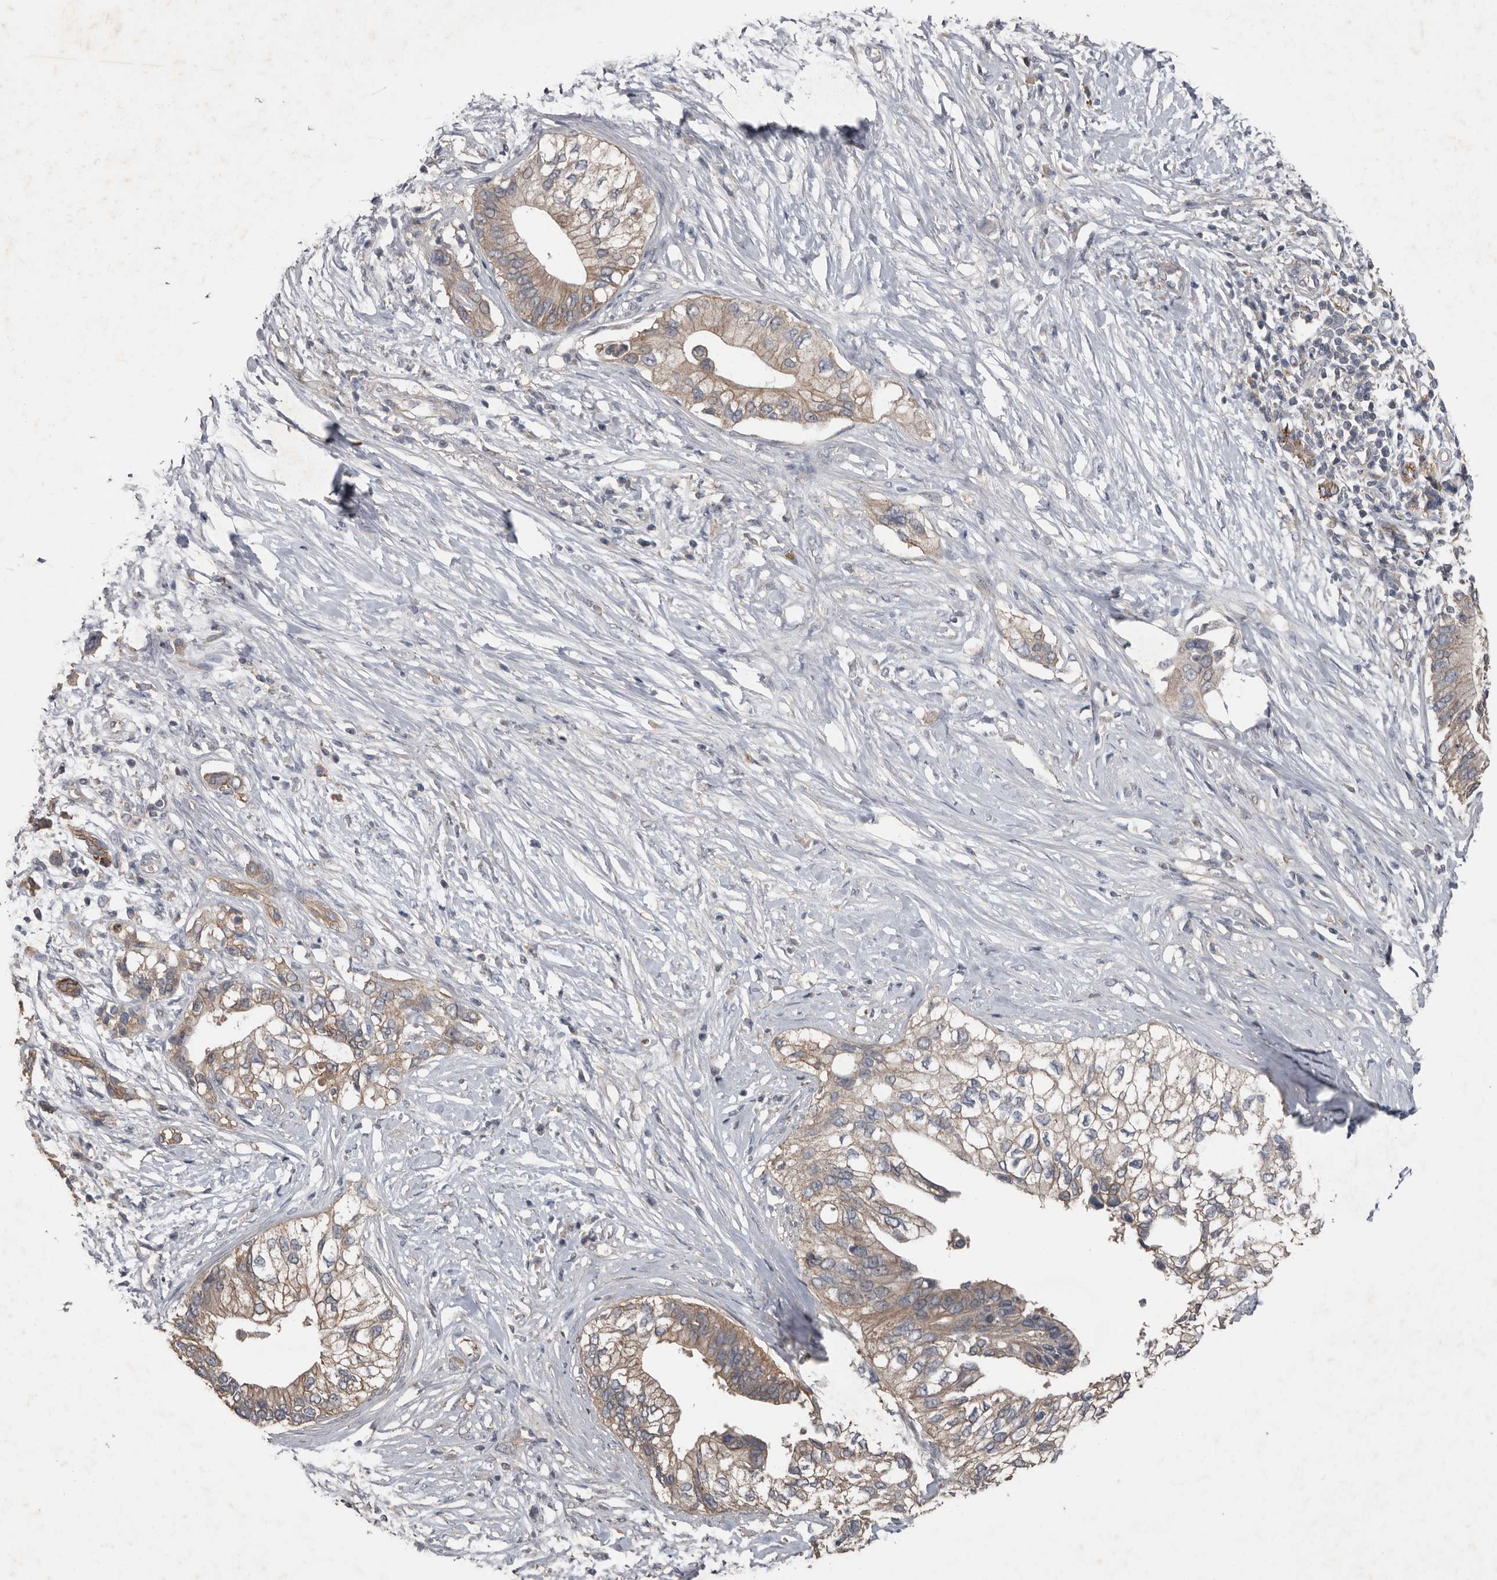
{"staining": {"intensity": "weak", "quantity": ">75%", "location": "cytoplasmic/membranous"}, "tissue": "pancreatic cancer", "cell_type": "Tumor cells", "image_type": "cancer", "snomed": [{"axis": "morphology", "description": "Normal tissue, NOS"}, {"axis": "morphology", "description": "Adenocarcinoma, NOS"}, {"axis": "topography", "description": "Pancreas"}, {"axis": "topography", "description": "Peripheral nerve tissue"}], "caption": "Protein positivity by IHC shows weak cytoplasmic/membranous staining in about >75% of tumor cells in pancreatic cancer.", "gene": "HYAL4", "patient": {"sex": "male", "age": 59}}